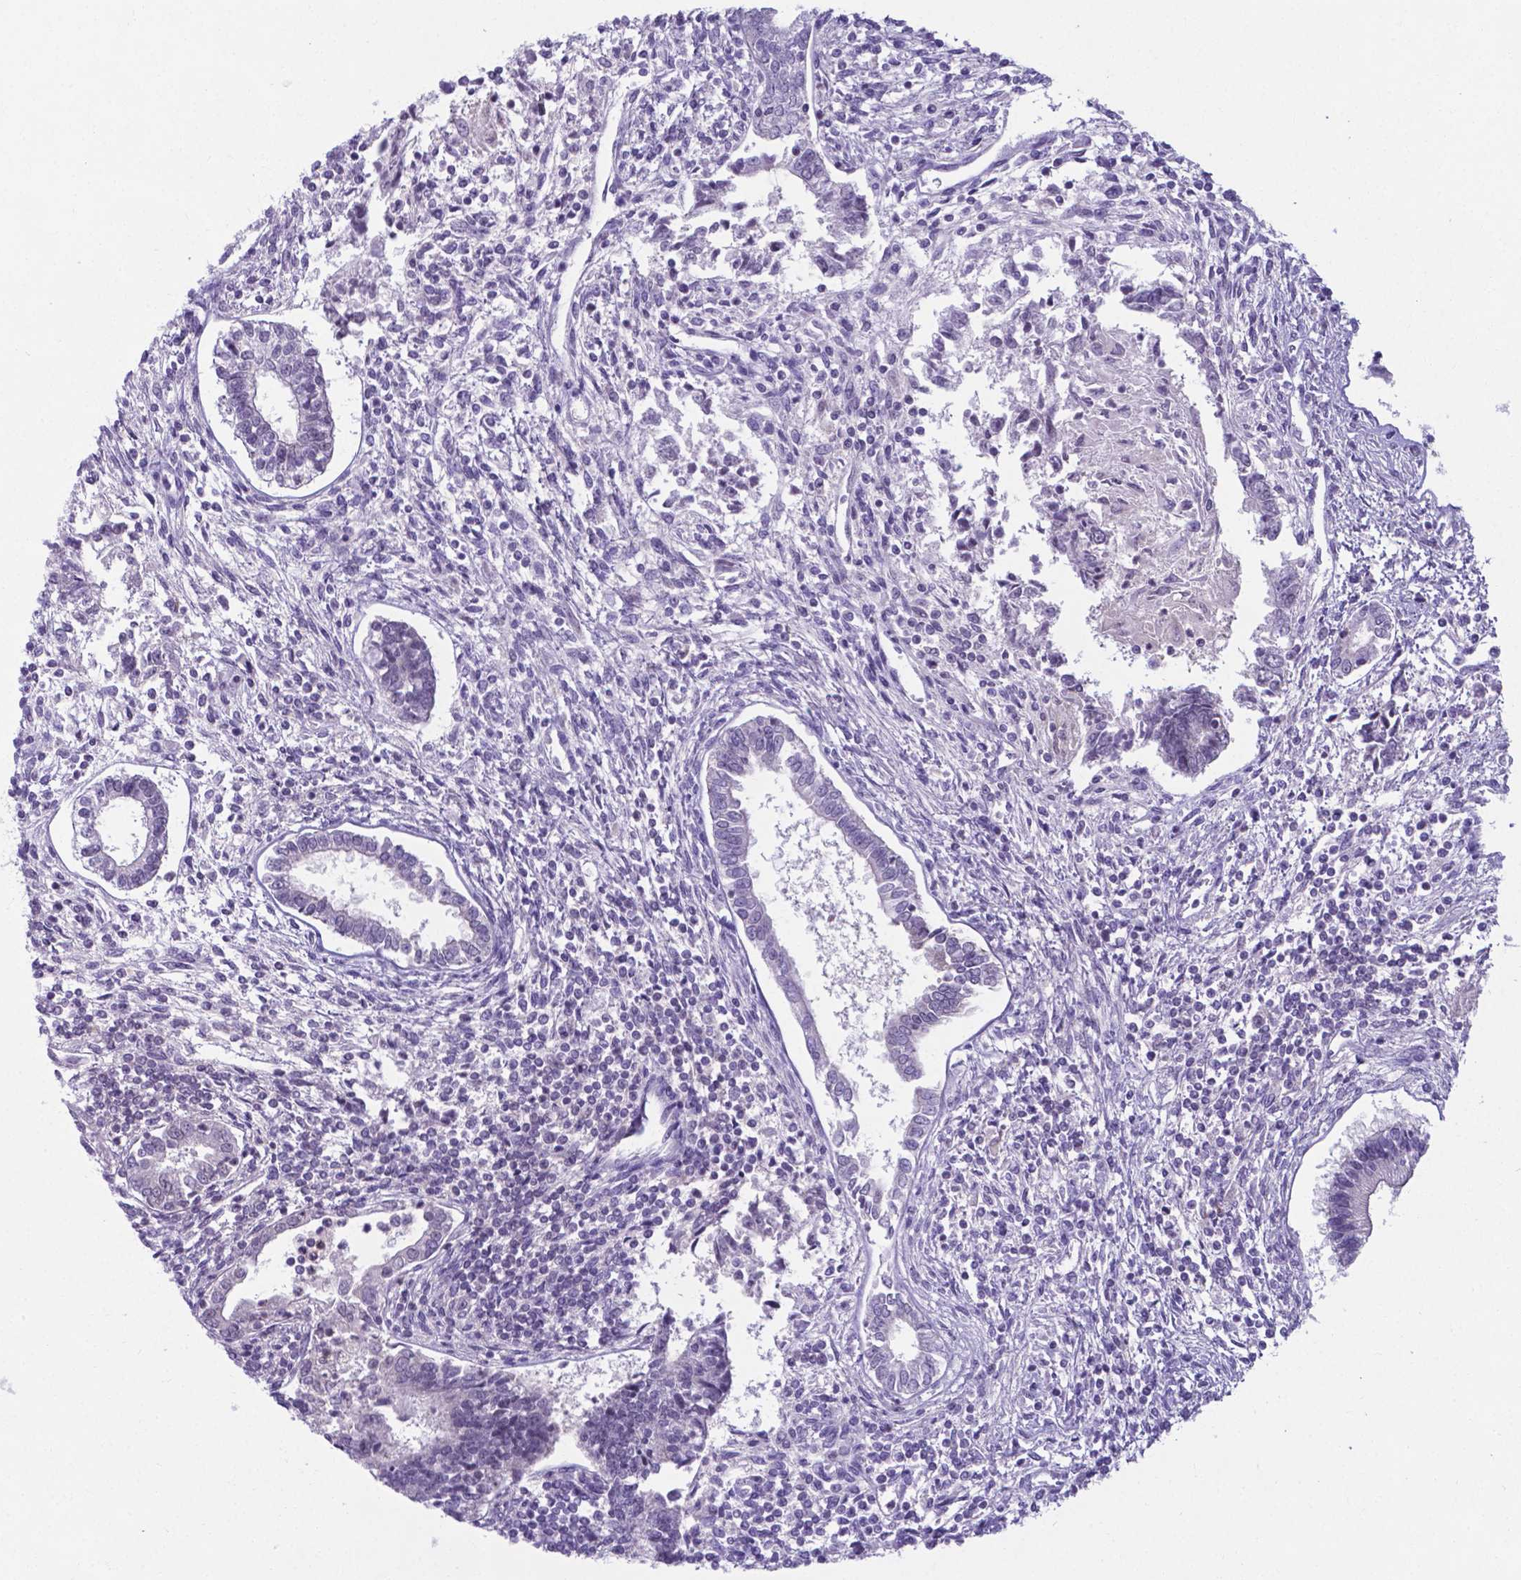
{"staining": {"intensity": "negative", "quantity": "none", "location": "none"}, "tissue": "testis cancer", "cell_type": "Tumor cells", "image_type": "cancer", "snomed": [{"axis": "morphology", "description": "Carcinoma, Embryonal, NOS"}, {"axis": "topography", "description": "Testis"}], "caption": "Embryonal carcinoma (testis) was stained to show a protein in brown. There is no significant expression in tumor cells.", "gene": "AP5B1", "patient": {"sex": "male", "age": 37}}